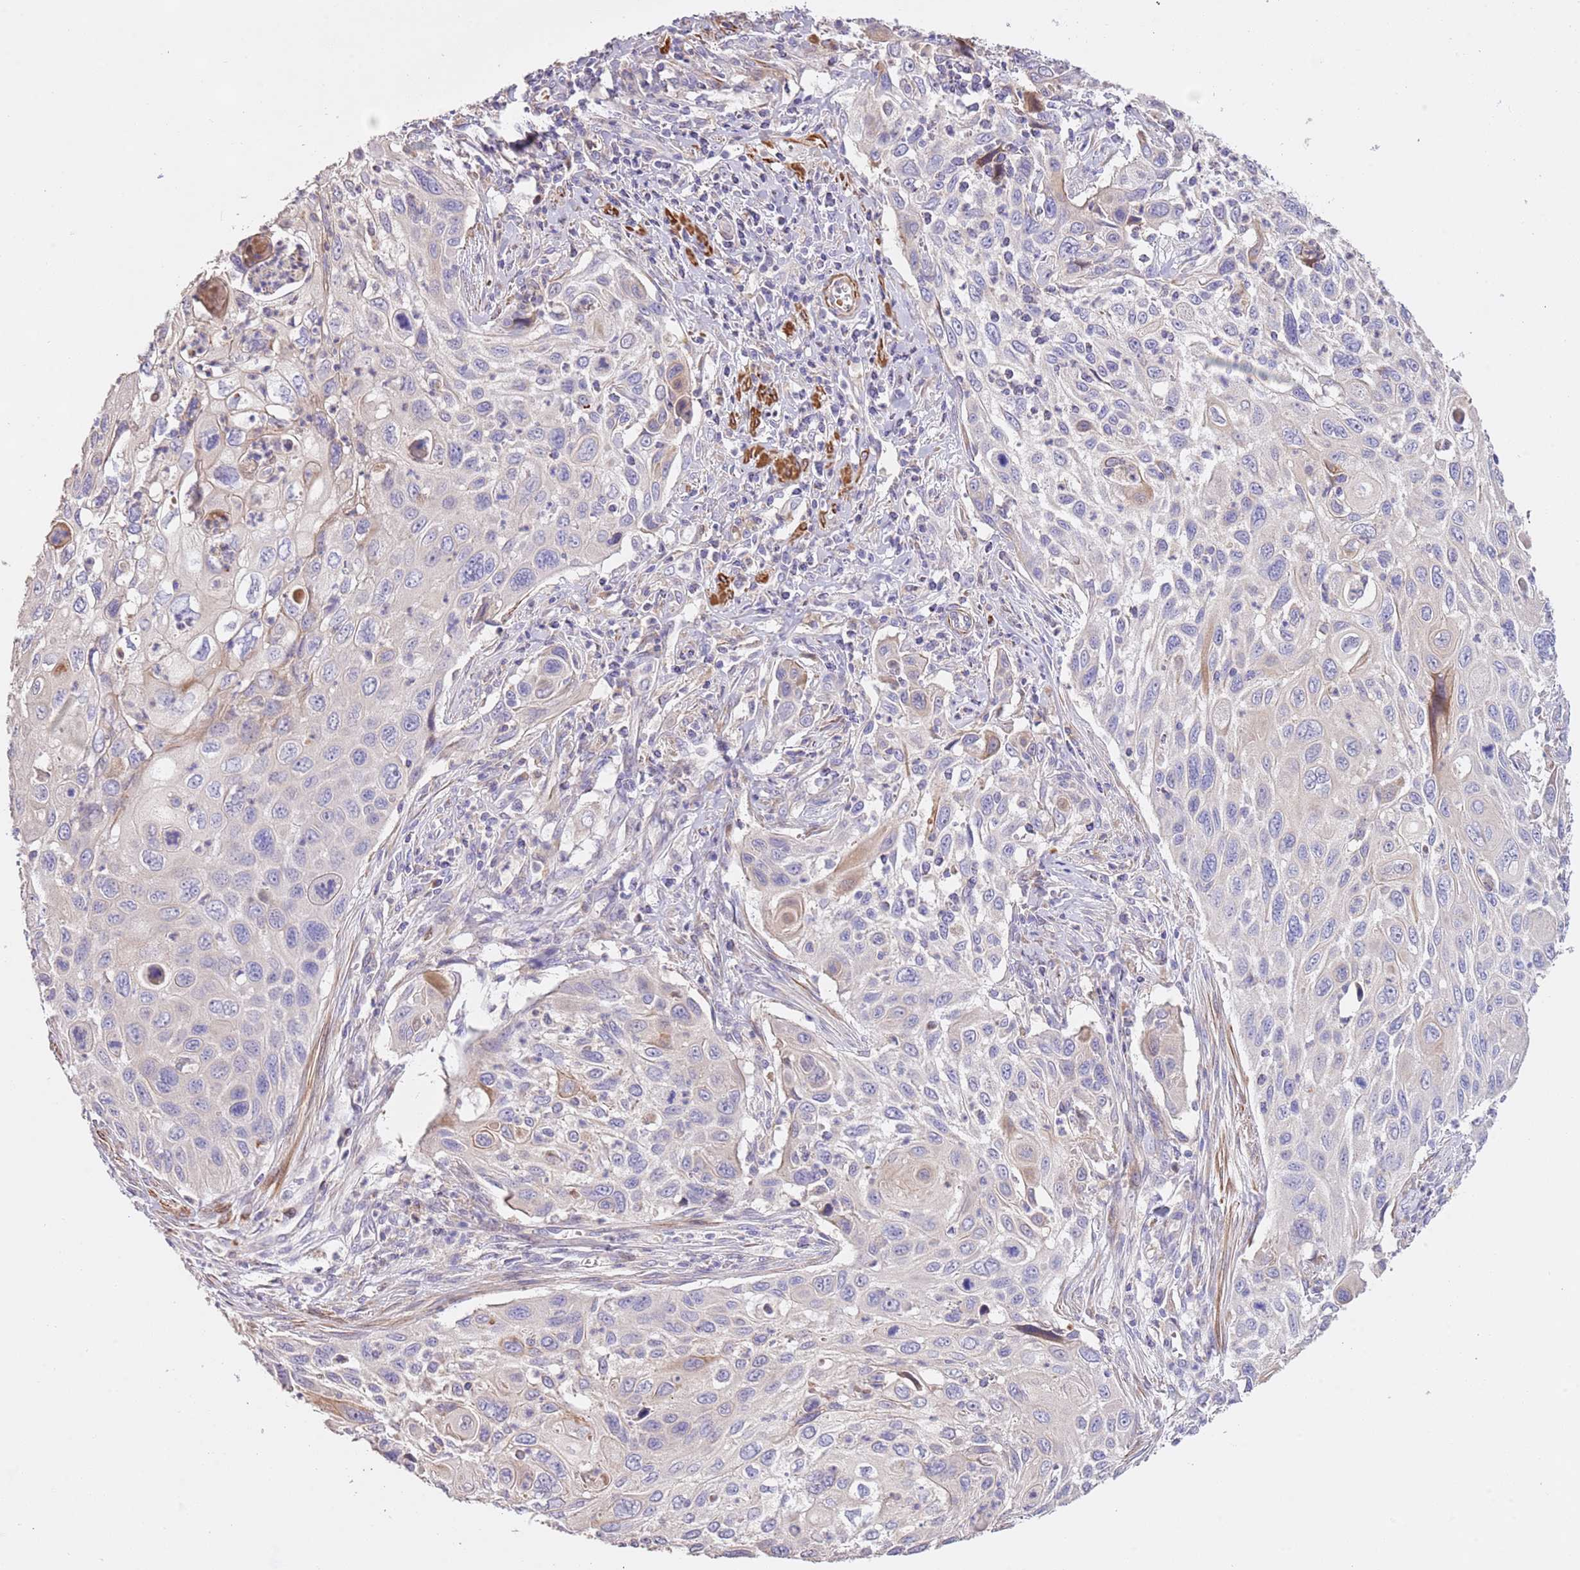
{"staining": {"intensity": "negative", "quantity": "none", "location": "none"}, "tissue": "cervical cancer", "cell_type": "Tumor cells", "image_type": "cancer", "snomed": [{"axis": "morphology", "description": "Squamous cell carcinoma, NOS"}, {"axis": "topography", "description": "Cervix"}], "caption": "Immunohistochemistry (IHC) of squamous cell carcinoma (cervical) demonstrates no positivity in tumor cells.", "gene": "PIGA", "patient": {"sex": "female", "age": 70}}